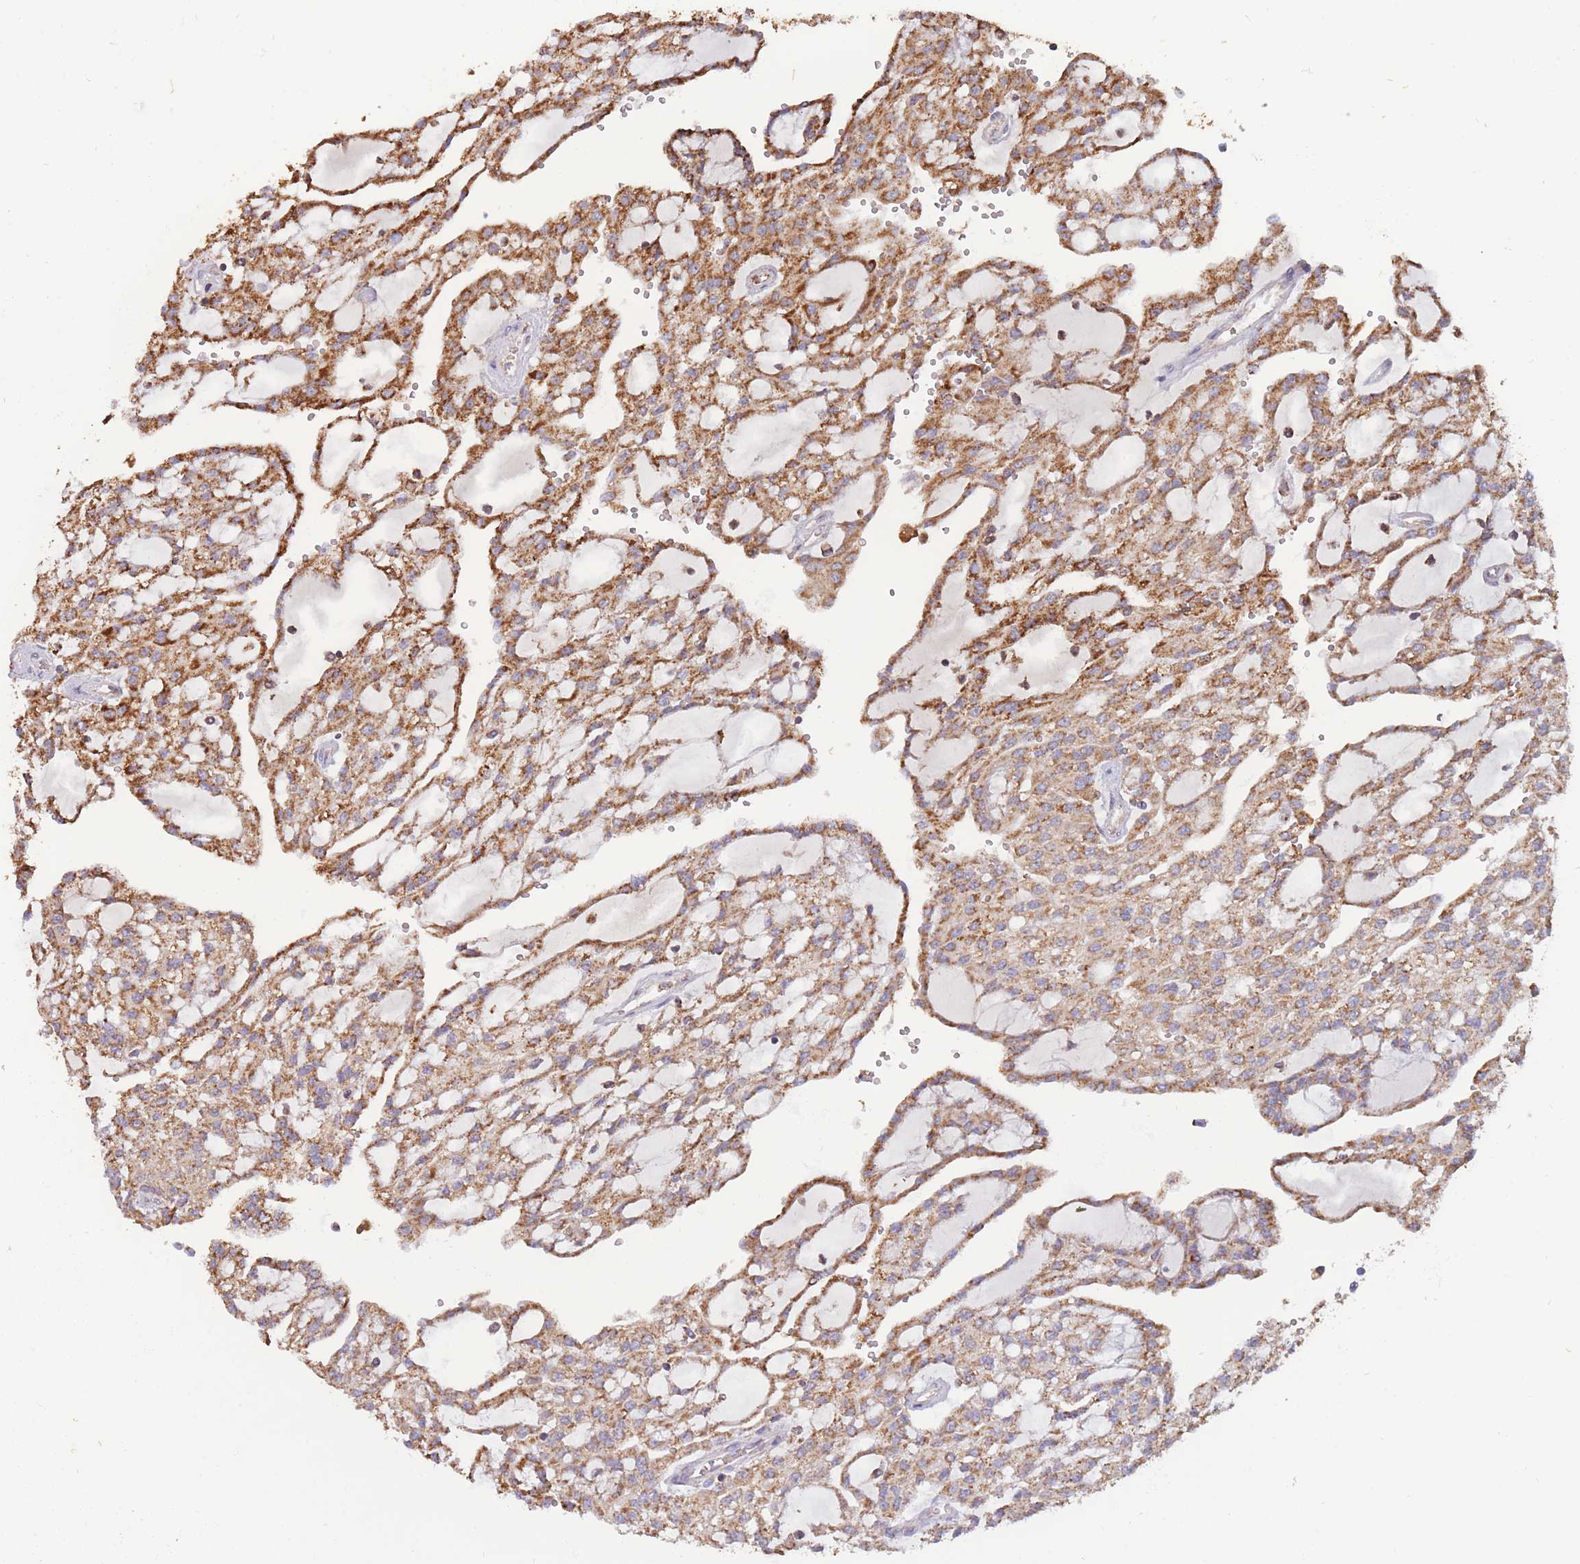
{"staining": {"intensity": "moderate", "quantity": ">75%", "location": "cytoplasmic/membranous"}, "tissue": "renal cancer", "cell_type": "Tumor cells", "image_type": "cancer", "snomed": [{"axis": "morphology", "description": "Adenocarcinoma, NOS"}, {"axis": "topography", "description": "Kidney"}], "caption": "An immunohistochemistry (IHC) photomicrograph of neoplastic tissue is shown. Protein staining in brown labels moderate cytoplasmic/membranous positivity in adenocarcinoma (renal) within tumor cells. (DAB = brown stain, brightfield microscopy at high magnification).", "gene": "MRPL17", "patient": {"sex": "male", "age": 63}}